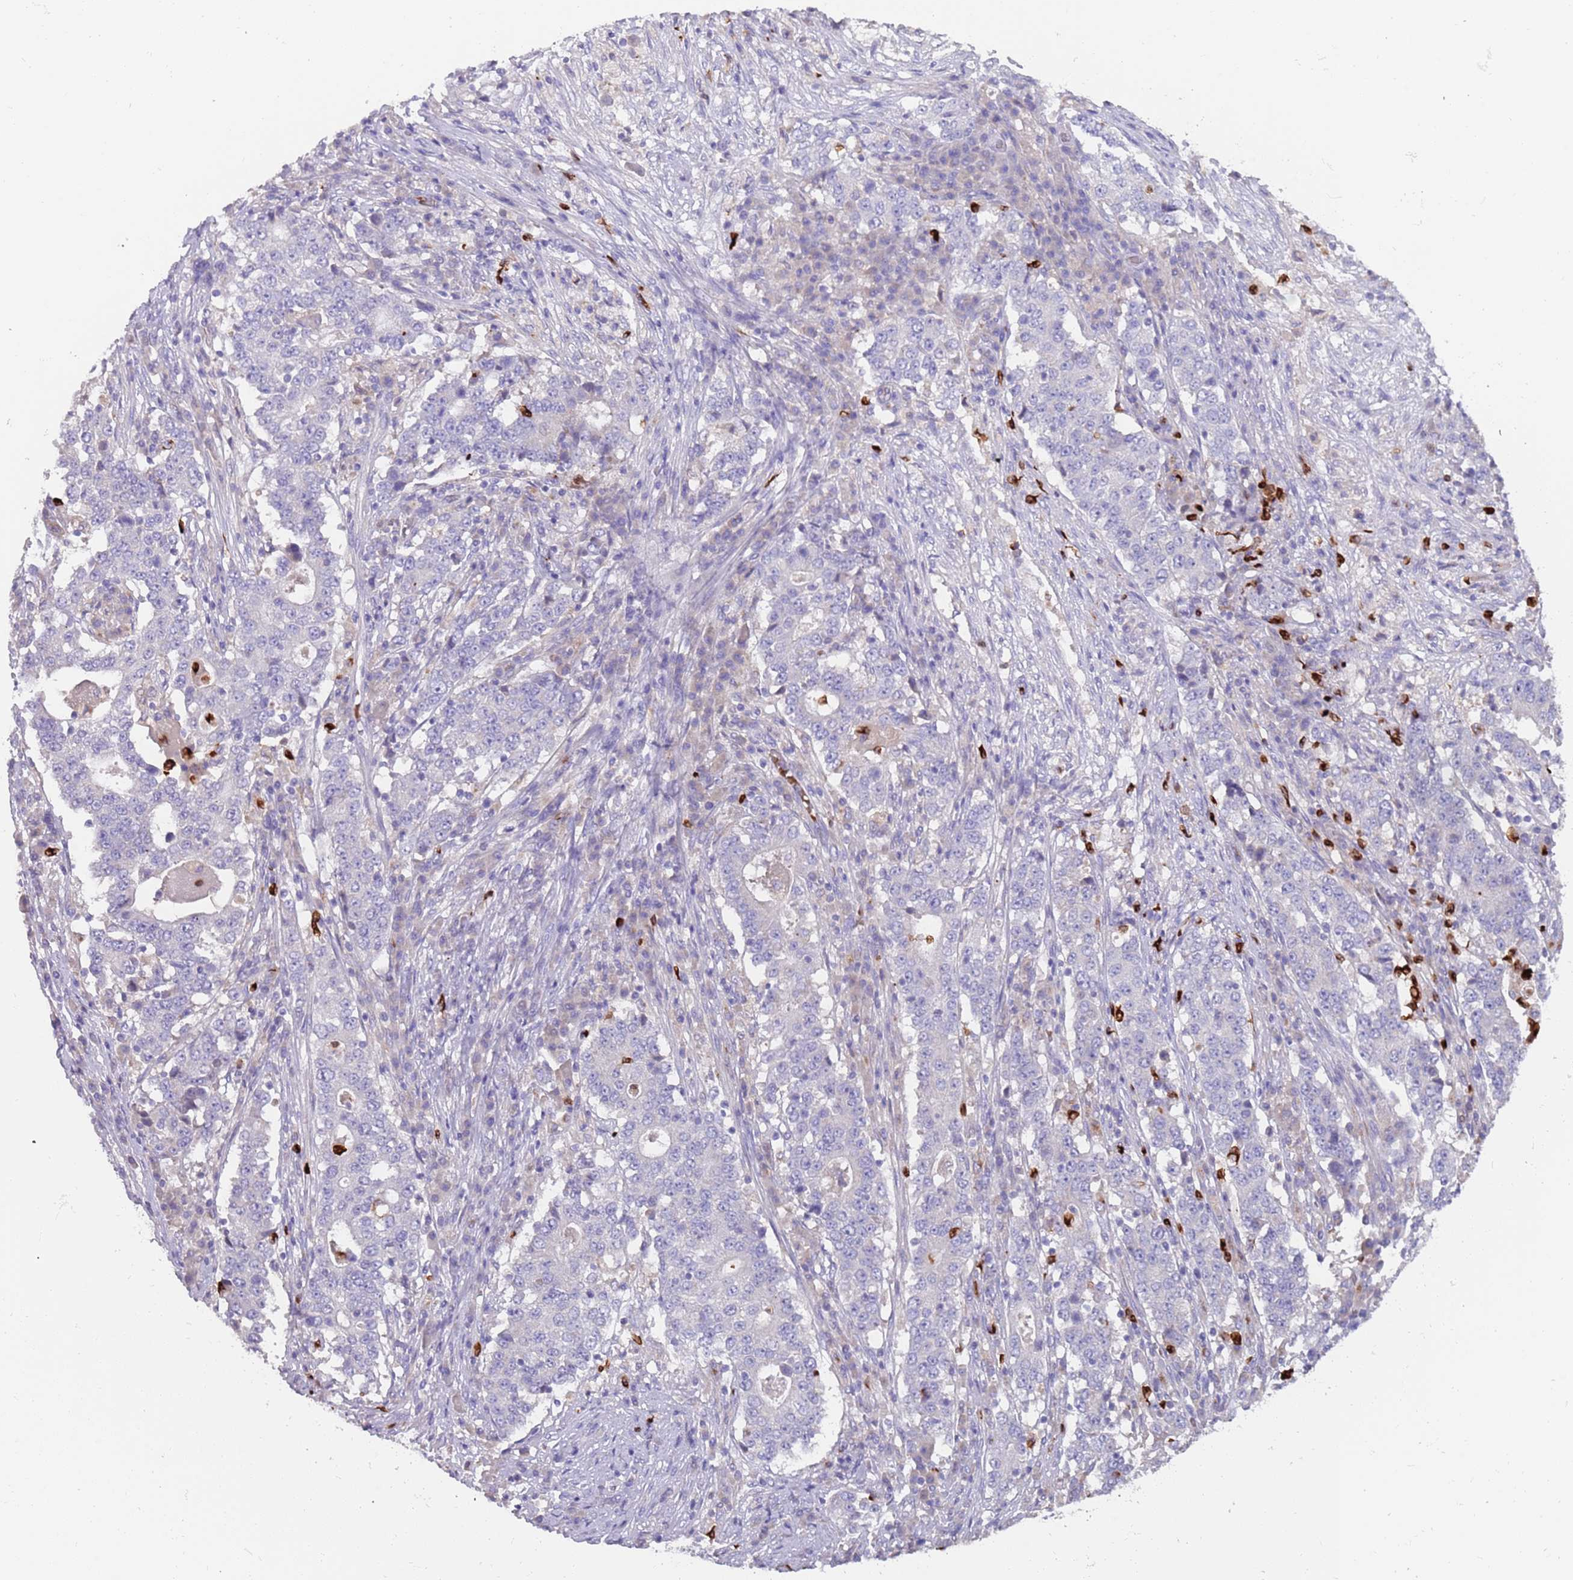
{"staining": {"intensity": "negative", "quantity": "none", "location": "none"}, "tissue": "stomach cancer", "cell_type": "Tumor cells", "image_type": "cancer", "snomed": [{"axis": "morphology", "description": "Adenocarcinoma, NOS"}, {"axis": "topography", "description": "Stomach"}], "caption": "Immunohistochemistry image of neoplastic tissue: stomach adenocarcinoma stained with DAB (3,3'-diaminobenzidine) demonstrates no significant protein positivity in tumor cells.", "gene": "TMEM251", "patient": {"sex": "male", "age": 59}}